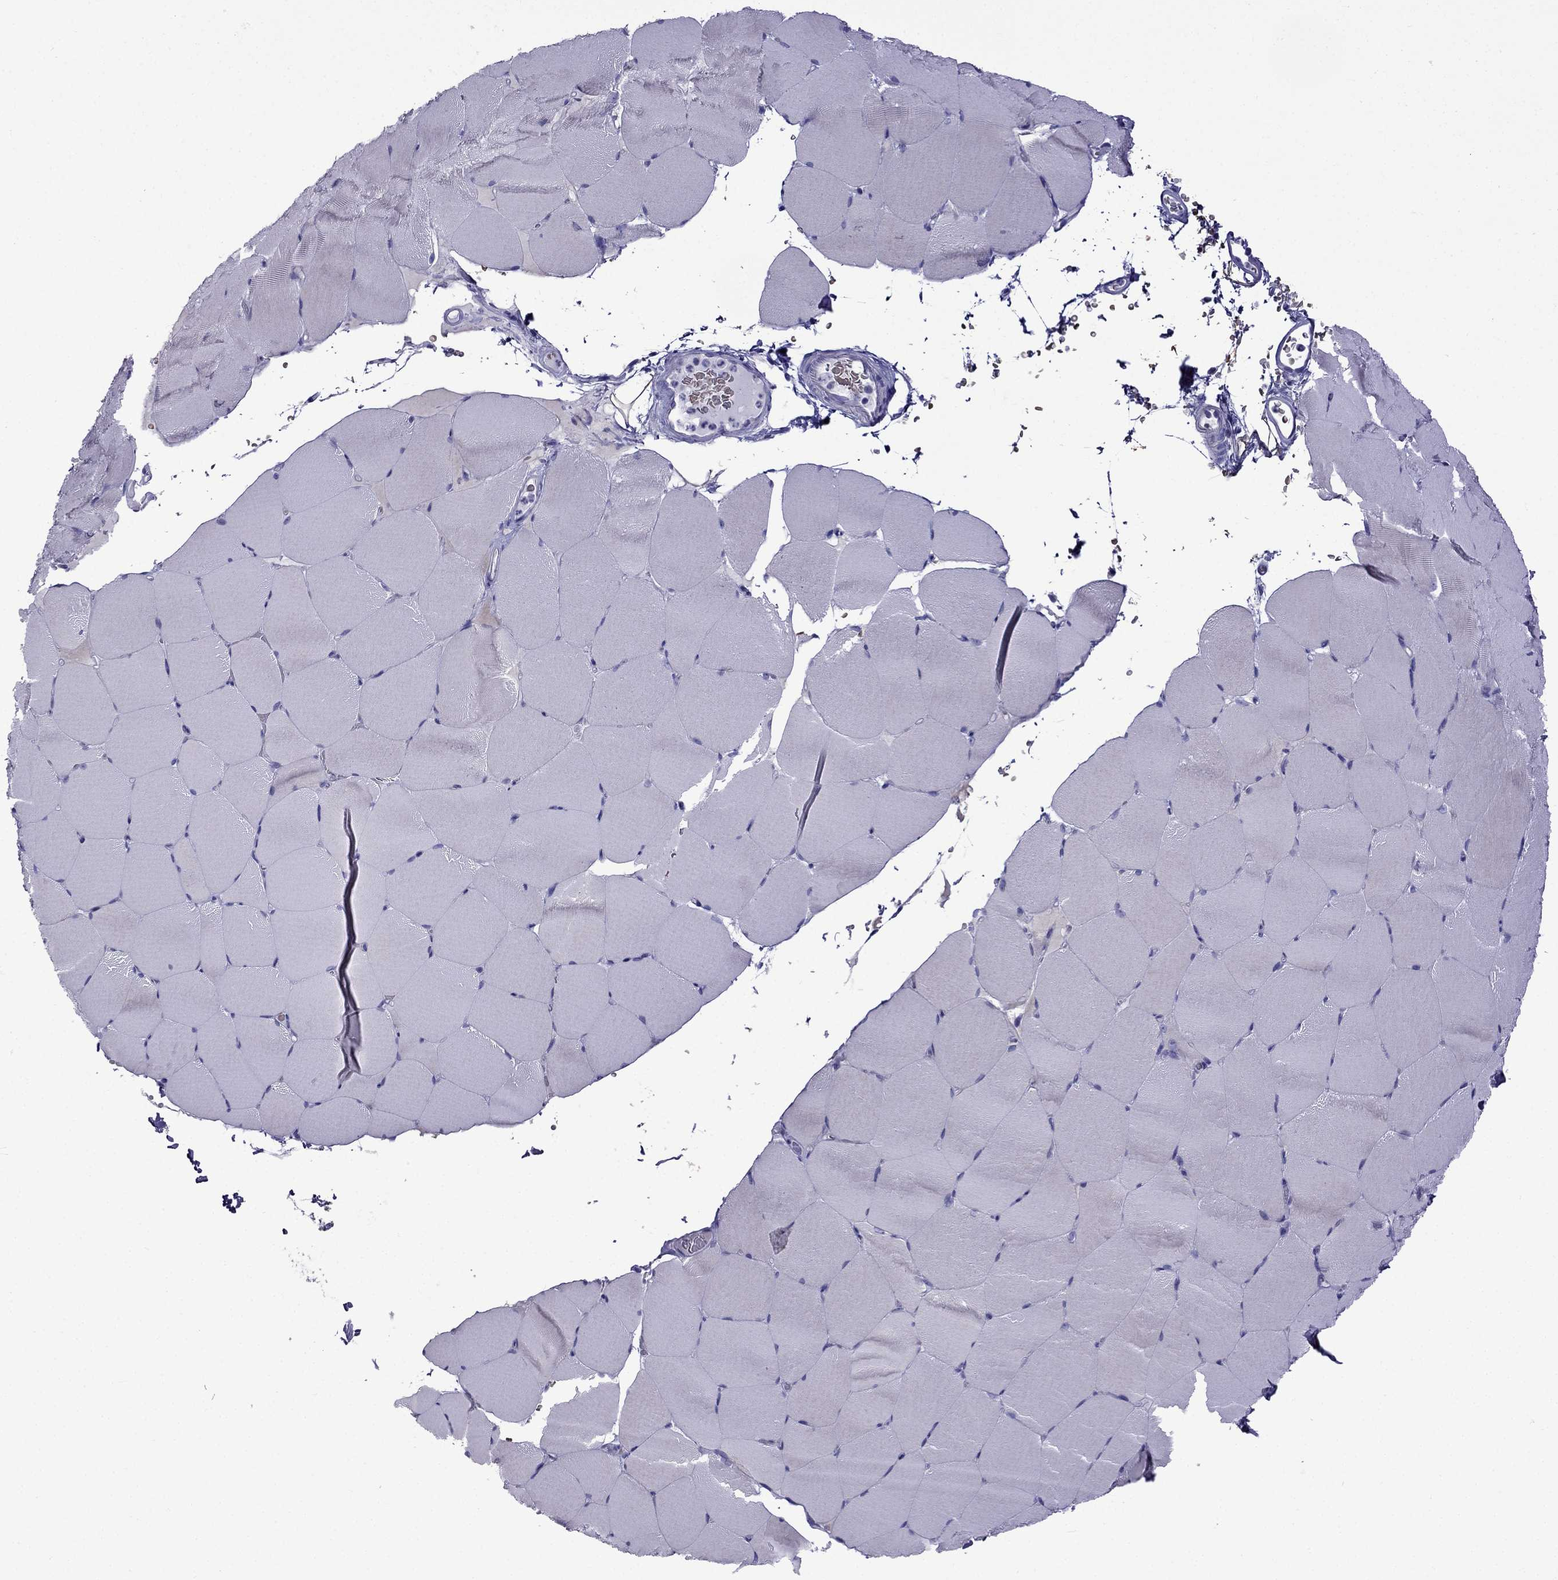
{"staining": {"intensity": "negative", "quantity": "none", "location": "none"}, "tissue": "skeletal muscle", "cell_type": "Myocytes", "image_type": "normal", "snomed": [{"axis": "morphology", "description": "Normal tissue, NOS"}, {"axis": "topography", "description": "Skeletal muscle"}], "caption": "A micrograph of skeletal muscle stained for a protein reveals no brown staining in myocytes. Nuclei are stained in blue.", "gene": "TDRD1", "patient": {"sex": "female", "age": 37}}